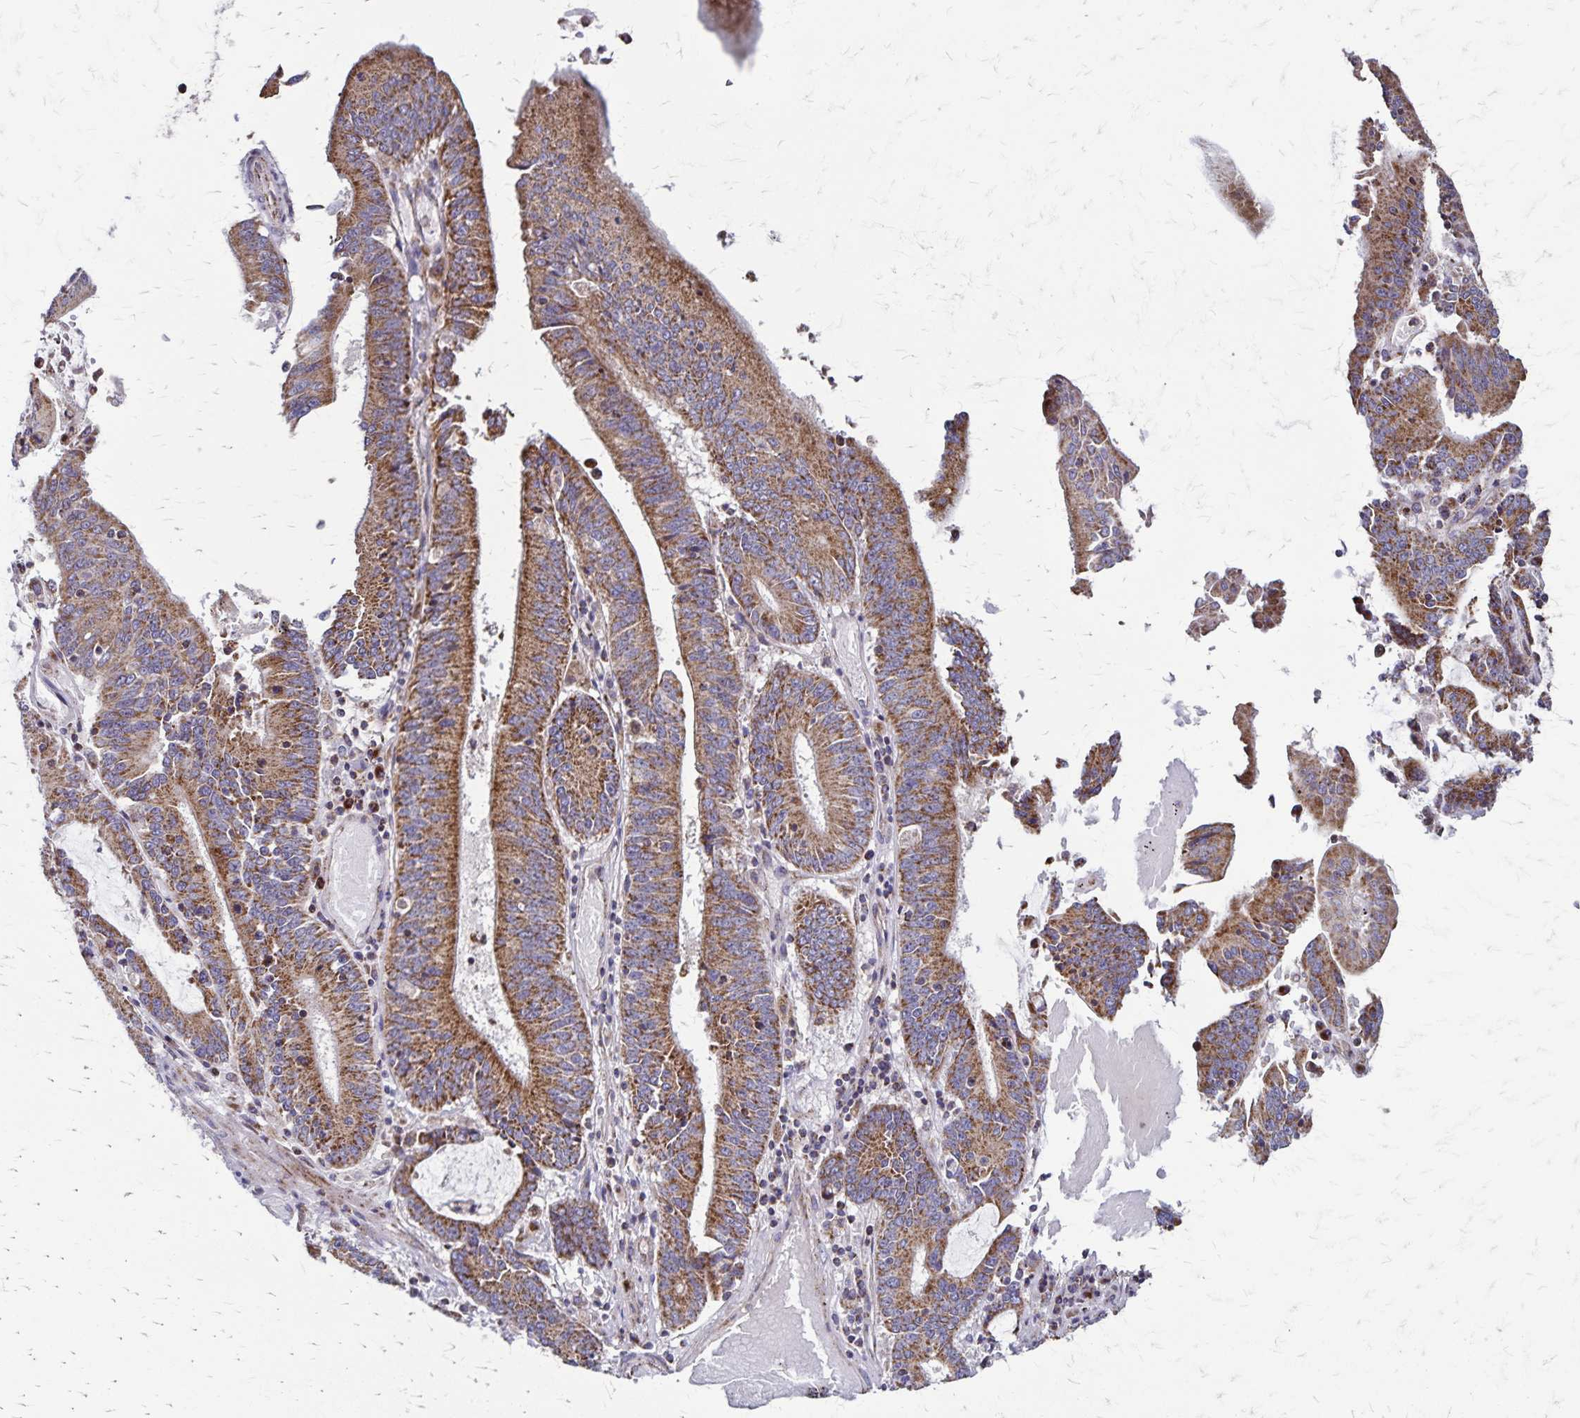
{"staining": {"intensity": "moderate", "quantity": ">75%", "location": "cytoplasmic/membranous"}, "tissue": "stomach cancer", "cell_type": "Tumor cells", "image_type": "cancer", "snomed": [{"axis": "morphology", "description": "Adenocarcinoma, NOS"}, {"axis": "topography", "description": "Stomach, upper"}], "caption": "Tumor cells reveal moderate cytoplasmic/membranous staining in about >75% of cells in stomach cancer (adenocarcinoma).", "gene": "NFS1", "patient": {"sex": "male", "age": 68}}